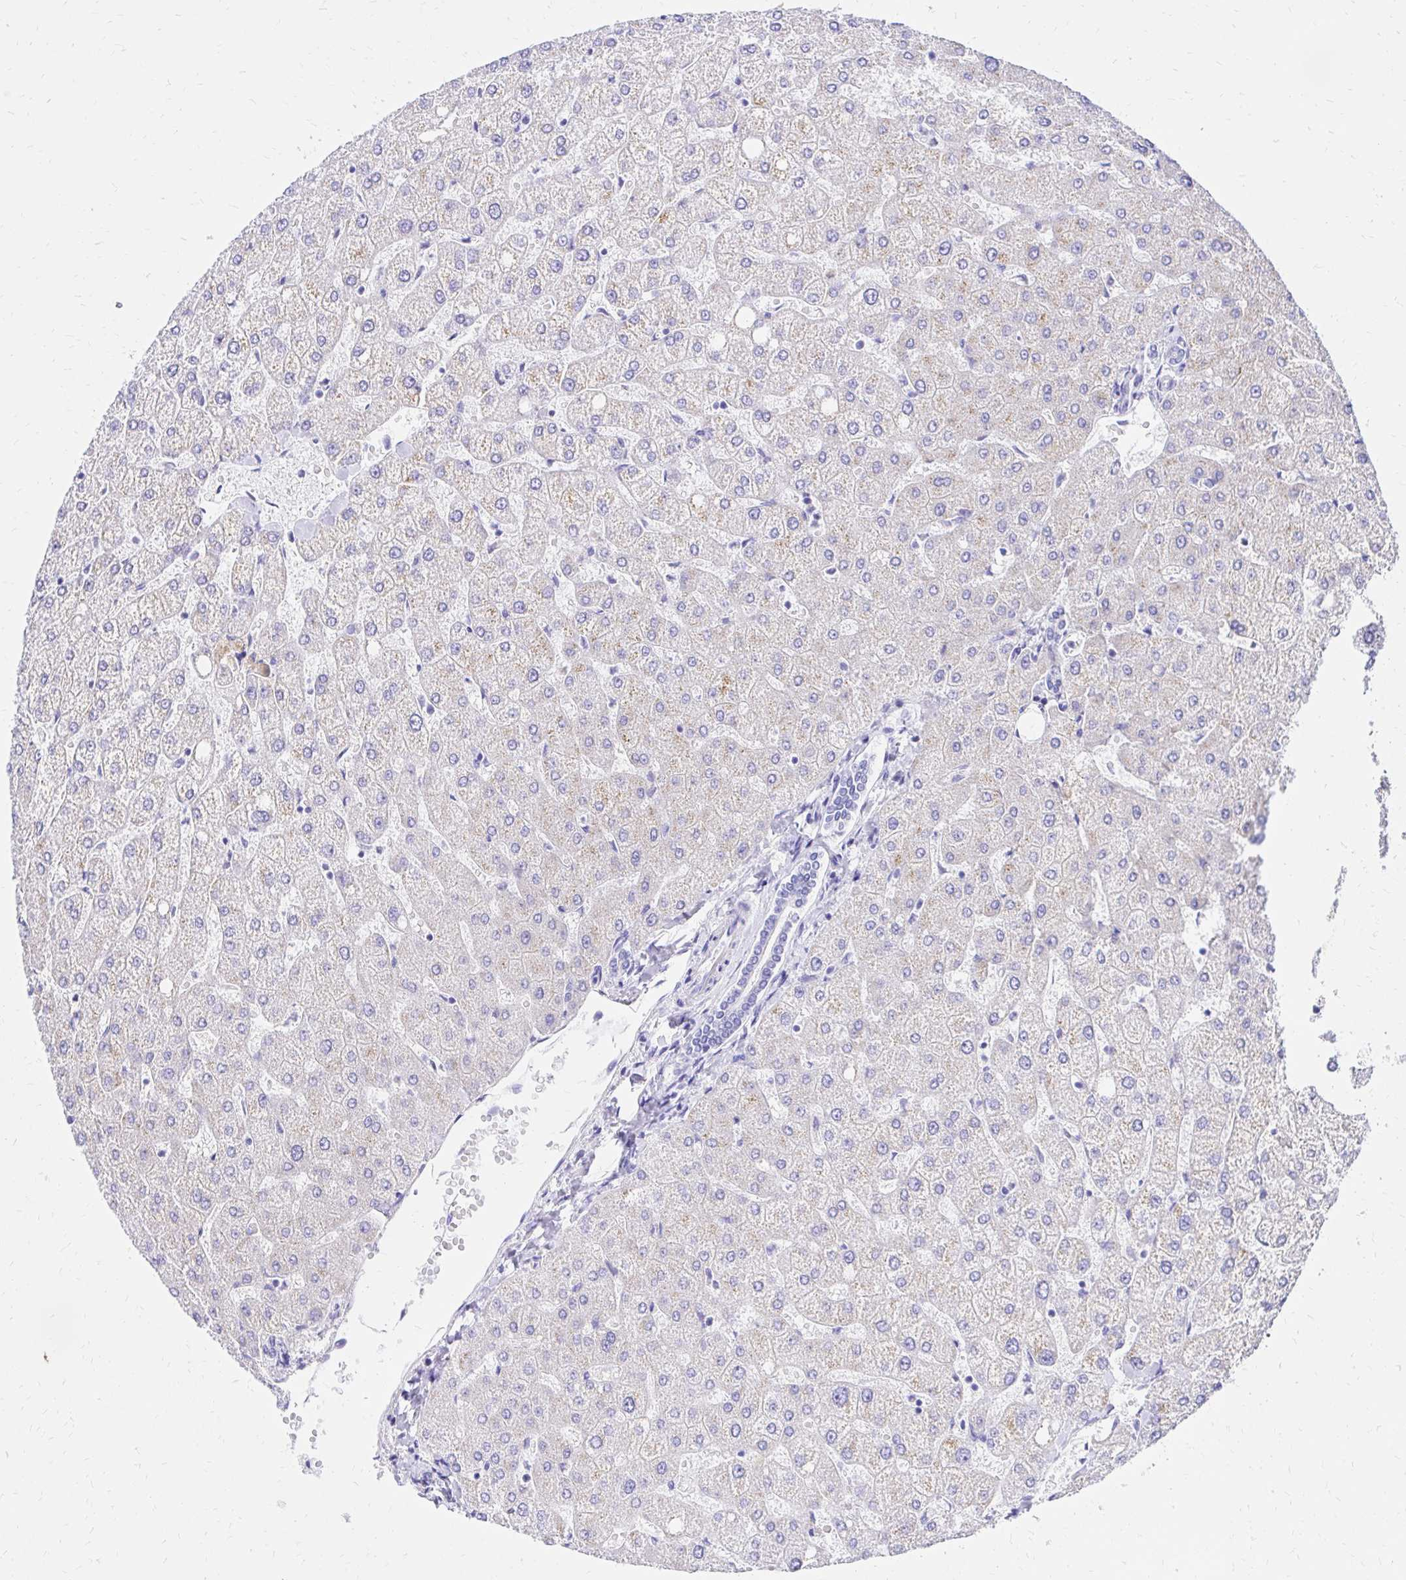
{"staining": {"intensity": "negative", "quantity": "none", "location": "none"}, "tissue": "liver", "cell_type": "Cholangiocytes", "image_type": "normal", "snomed": [{"axis": "morphology", "description": "Normal tissue, NOS"}, {"axis": "topography", "description": "Liver"}], "caption": "The micrograph demonstrates no significant expression in cholangiocytes of liver.", "gene": "S100G", "patient": {"sex": "female", "age": 54}}